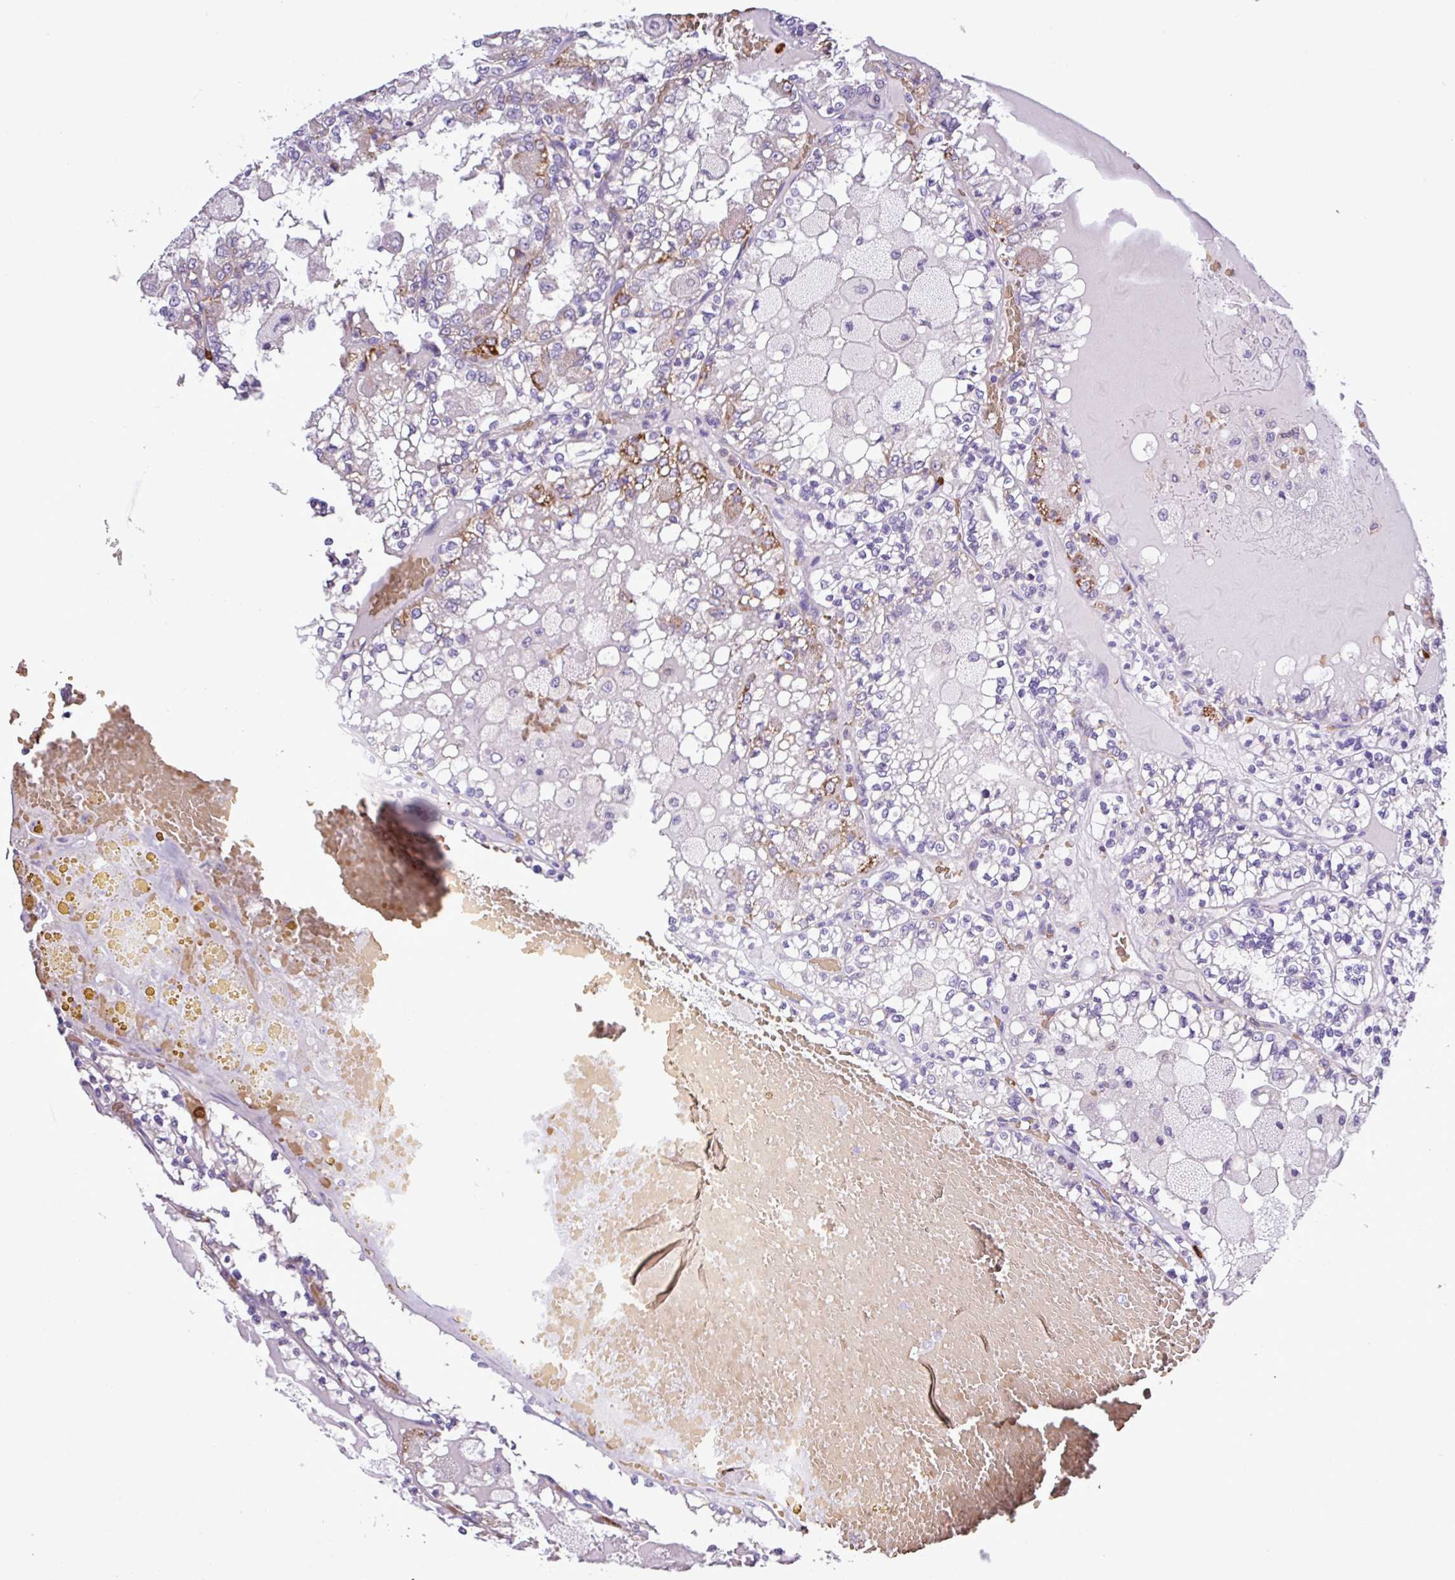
{"staining": {"intensity": "weak", "quantity": "<25%", "location": "cytoplasmic/membranous"}, "tissue": "renal cancer", "cell_type": "Tumor cells", "image_type": "cancer", "snomed": [{"axis": "morphology", "description": "Adenocarcinoma, NOS"}, {"axis": "topography", "description": "Kidney"}], "caption": "Immunohistochemistry (IHC) of human adenocarcinoma (renal) shows no positivity in tumor cells.", "gene": "MGAT4B", "patient": {"sex": "female", "age": 56}}